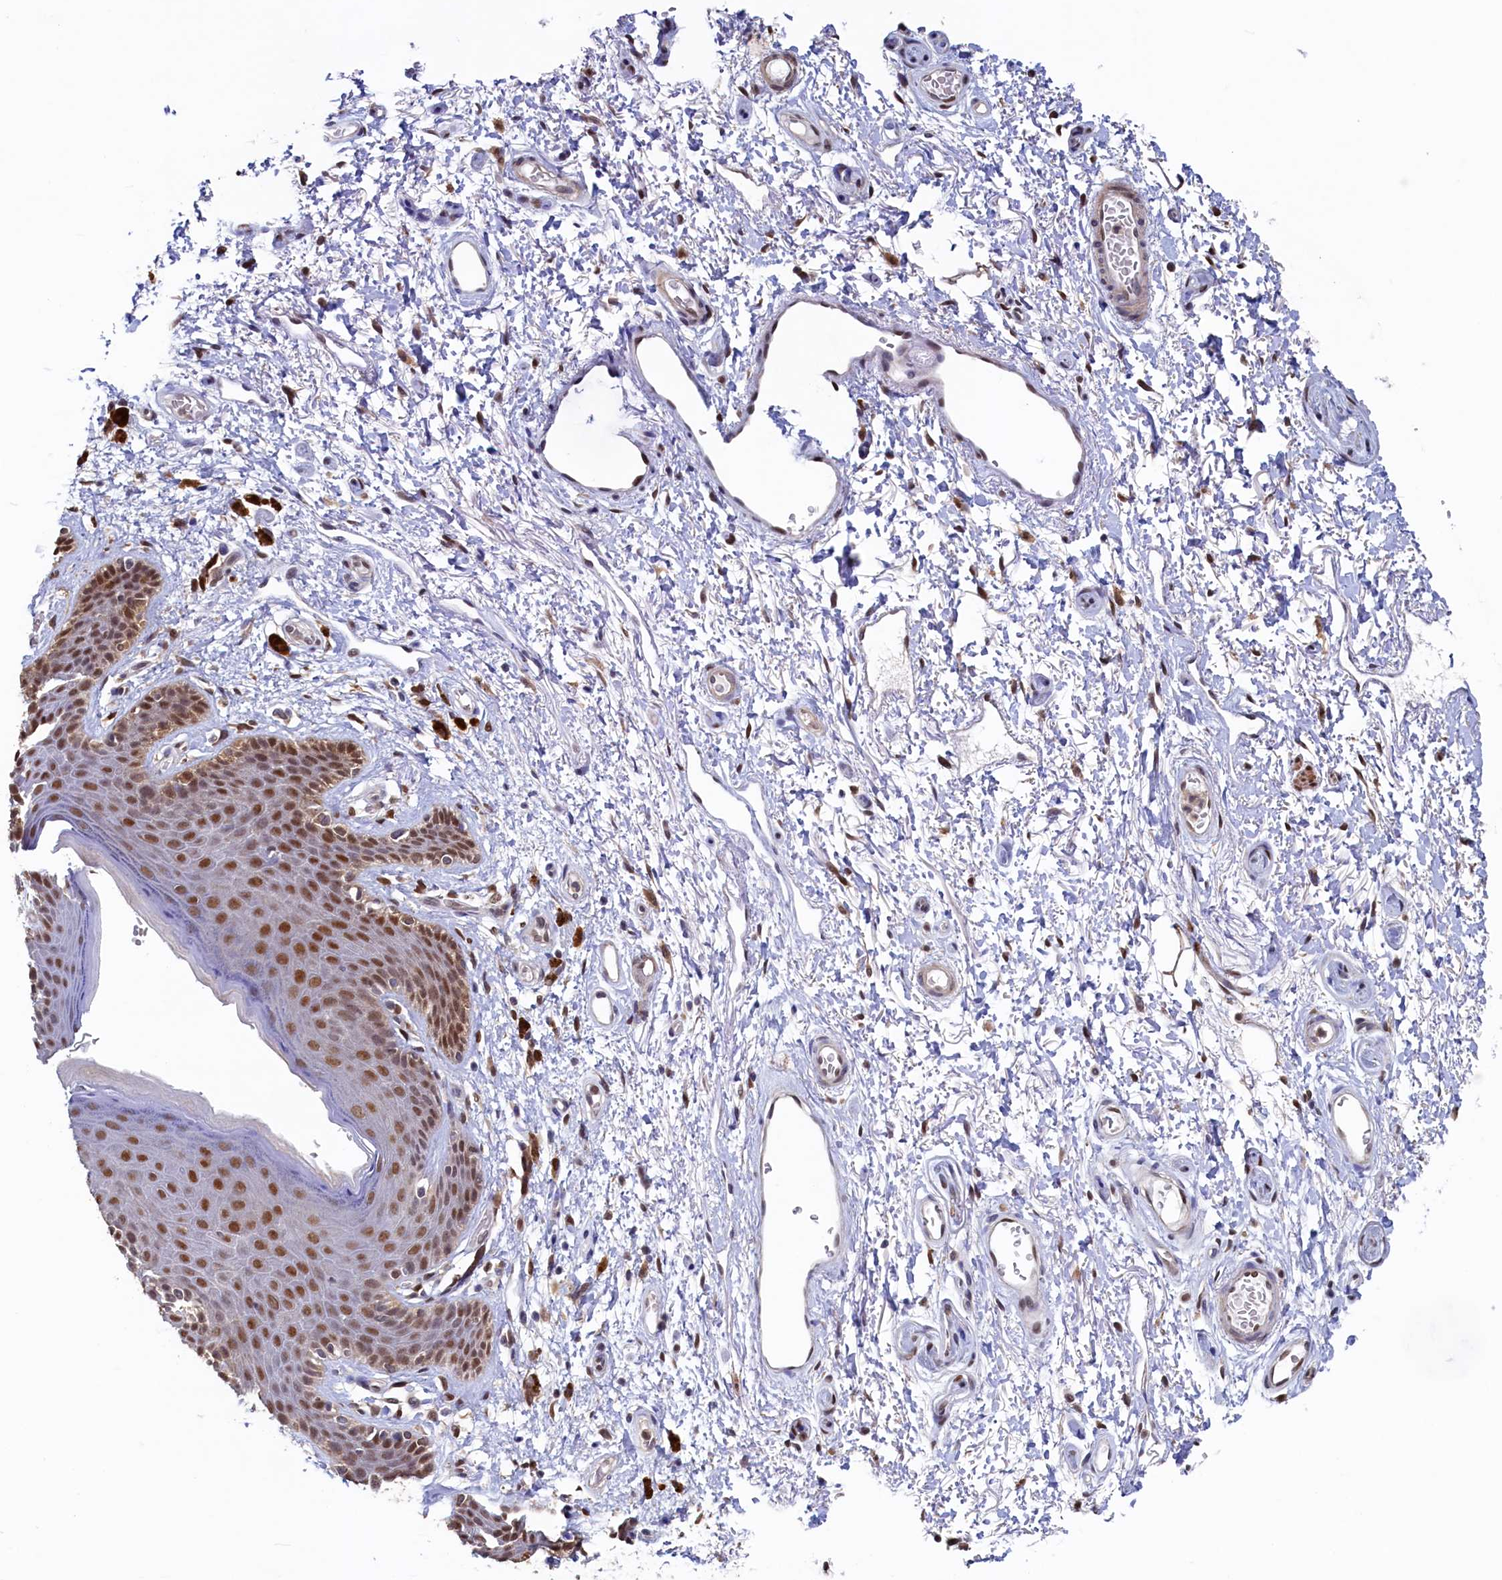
{"staining": {"intensity": "moderate", "quantity": ">75%", "location": "nuclear"}, "tissue": "skin", "cell_type": "Epidermal cells", "image_type": "normal", "snomed": [{"axis": "morphology", "description": "Normal tissue, NOS"}, {"axis": "topography", "description": "Anal"}], "caption": "Epidermal cells reveal medium levels of moderate nuclear expression in approximately >75% of cells in benign skin. (brown staining indicates protein expression, while blue staining denotes nuclei).", "gene": "AHCY", "patient": {"sex": "female", "age": 46}}